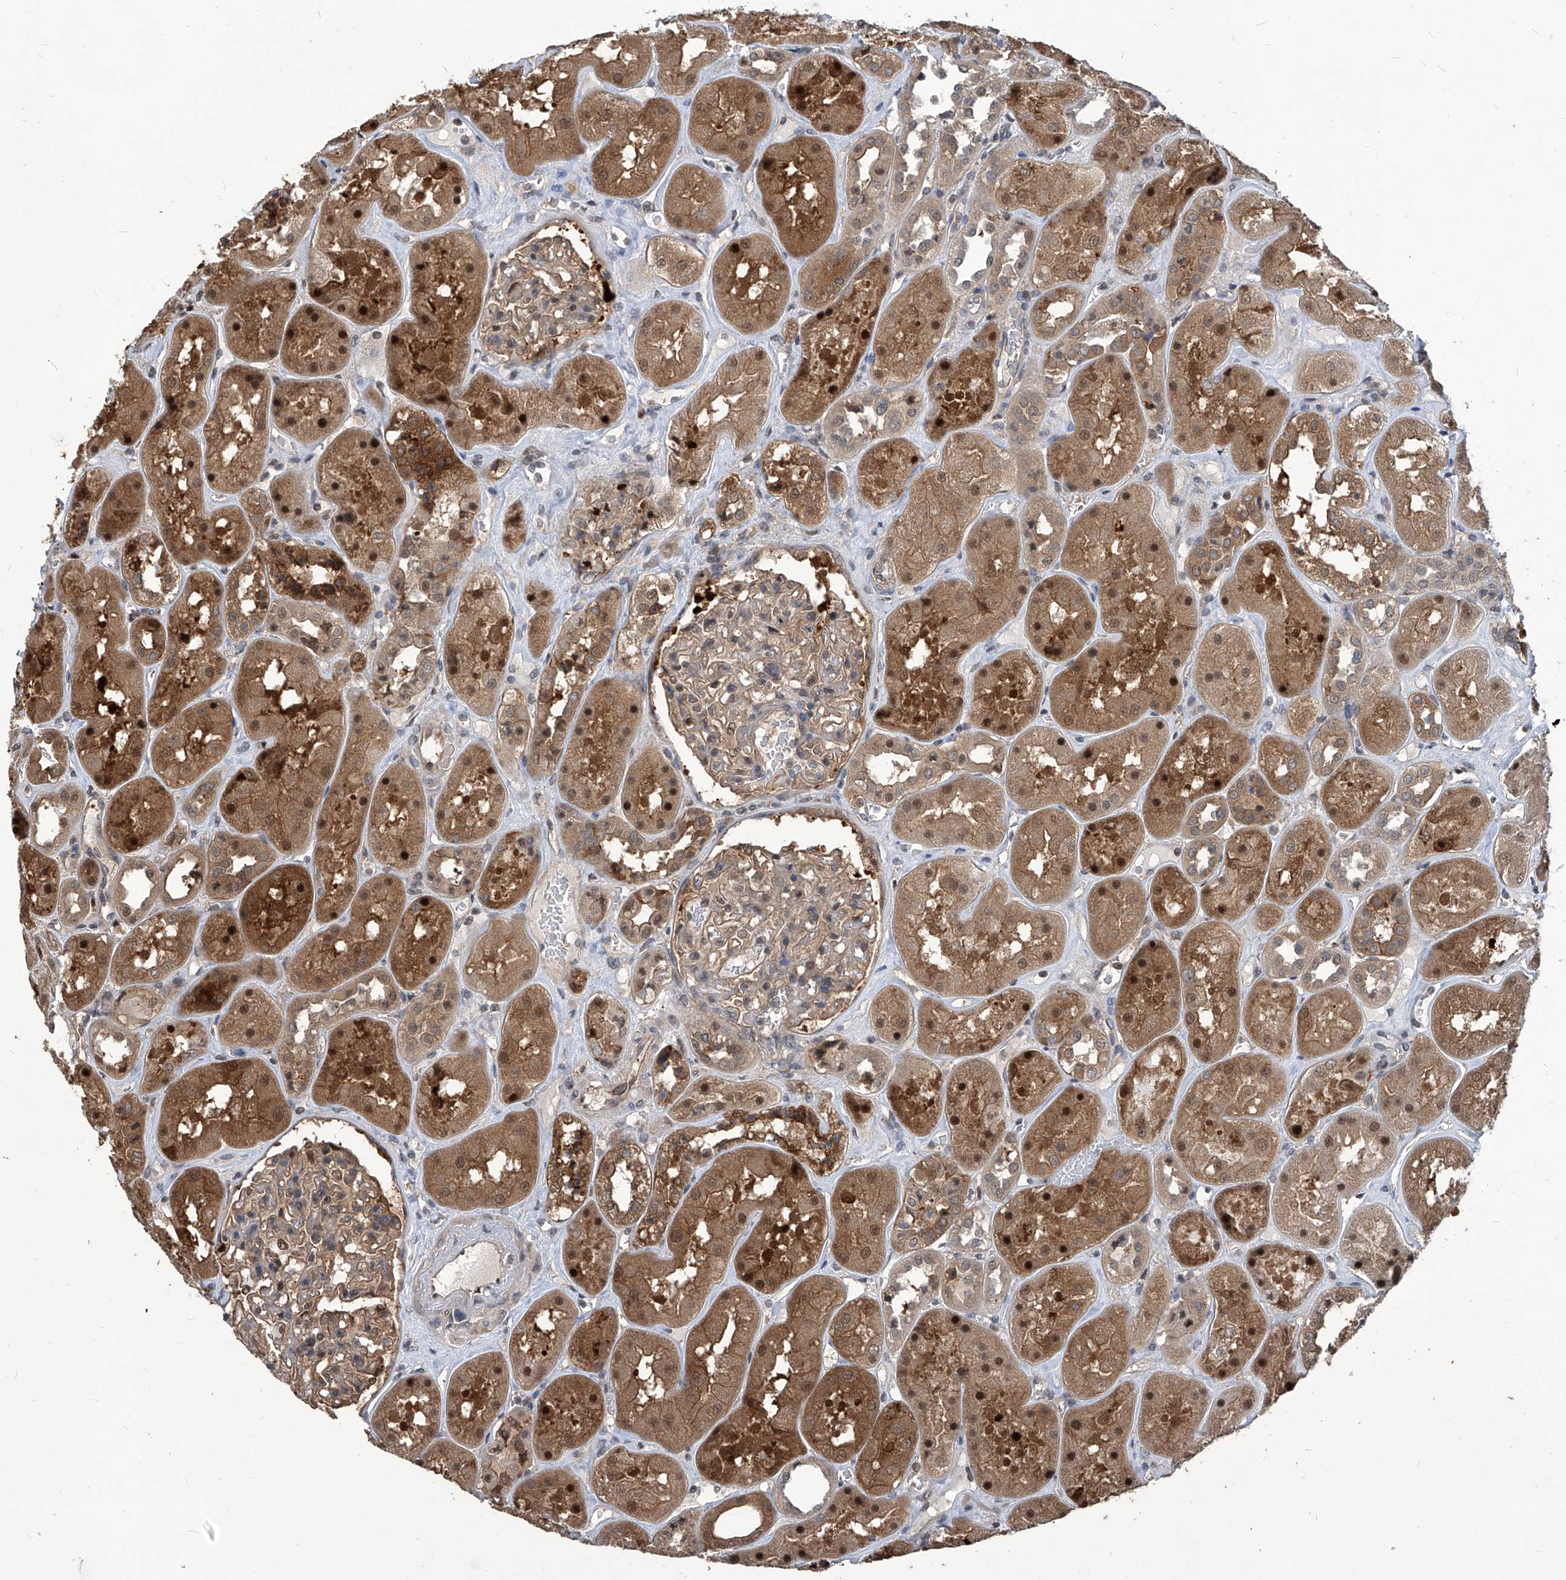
{"staining": {"intensity": "weak", "quantity": ">75%", "location": "cytoplasmic/membranous"}, "tissue": "kidney", "cell_type": "Cells in glomeruli", "image_type": "normal", "snomed": [{"axis": "morphology", "description": "Normal tissue, NOS"}, {"axis": "topography", "description": "Kidney"}], "caption": "Protein expression analysis of benign kidney displays weak cytoplasmic/membranous expression in approximately >75% of cells in glomeruli.", "gene": "PSMB1", "patient": {"sex": "male", "age": 70}}